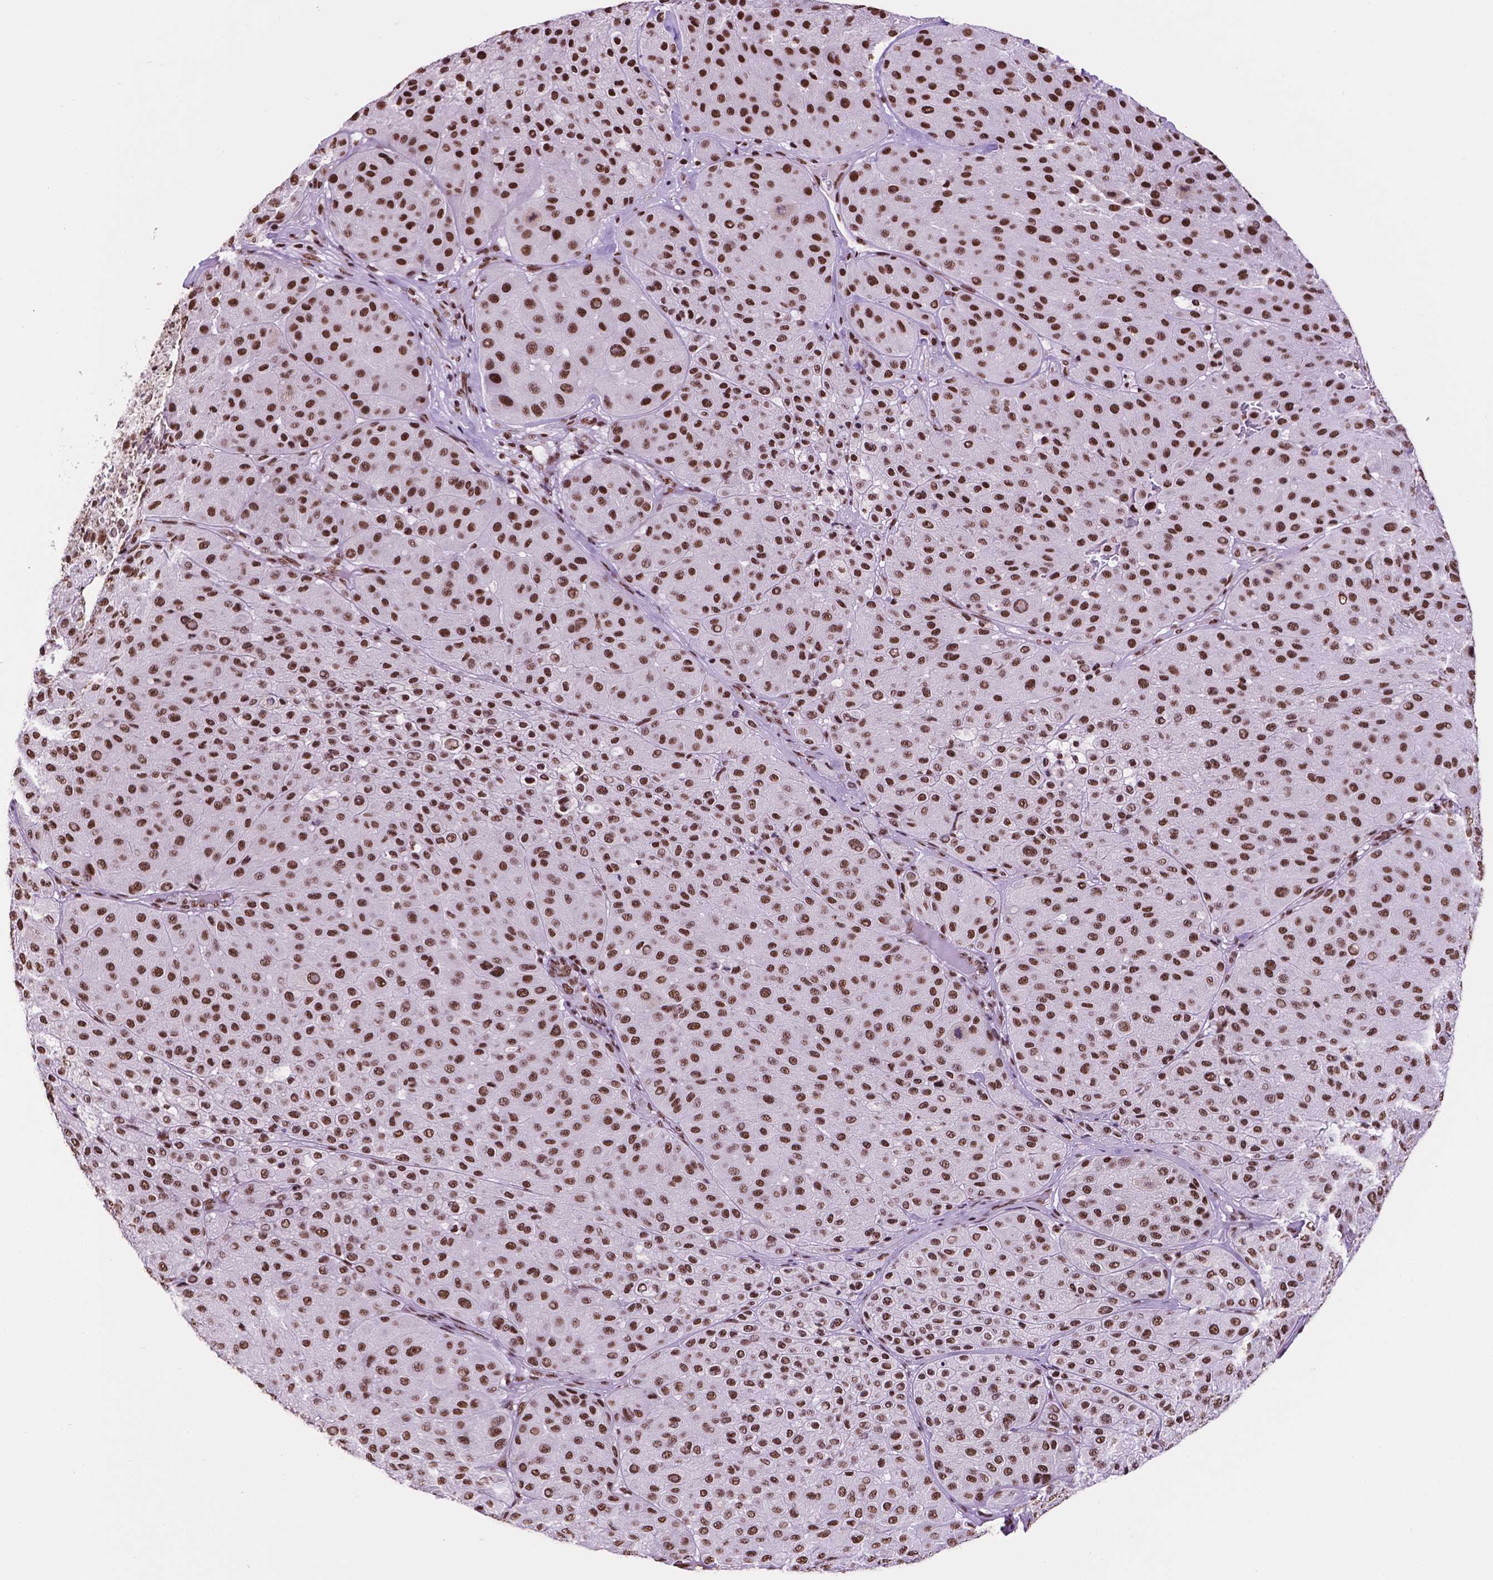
{"staining": {"intensity": "strong", "quantity": ">75%", "location": "nuclear"}, "tissue": "melanoma", "cell_type": "Tumor cells", "image_type": "cancer", "snomed": [{"axis": "morphology", "description": "Malignant melanoma, Metastatic site"}, {"axis": "topography", "description": "Smooth muscle"}], "caption": "An image of human melanoma stained for a protein displays strong nuclear brown staining in tumor cells.", "gene": "CCAR2", "patient": {"sex": "male", "age": 41}}